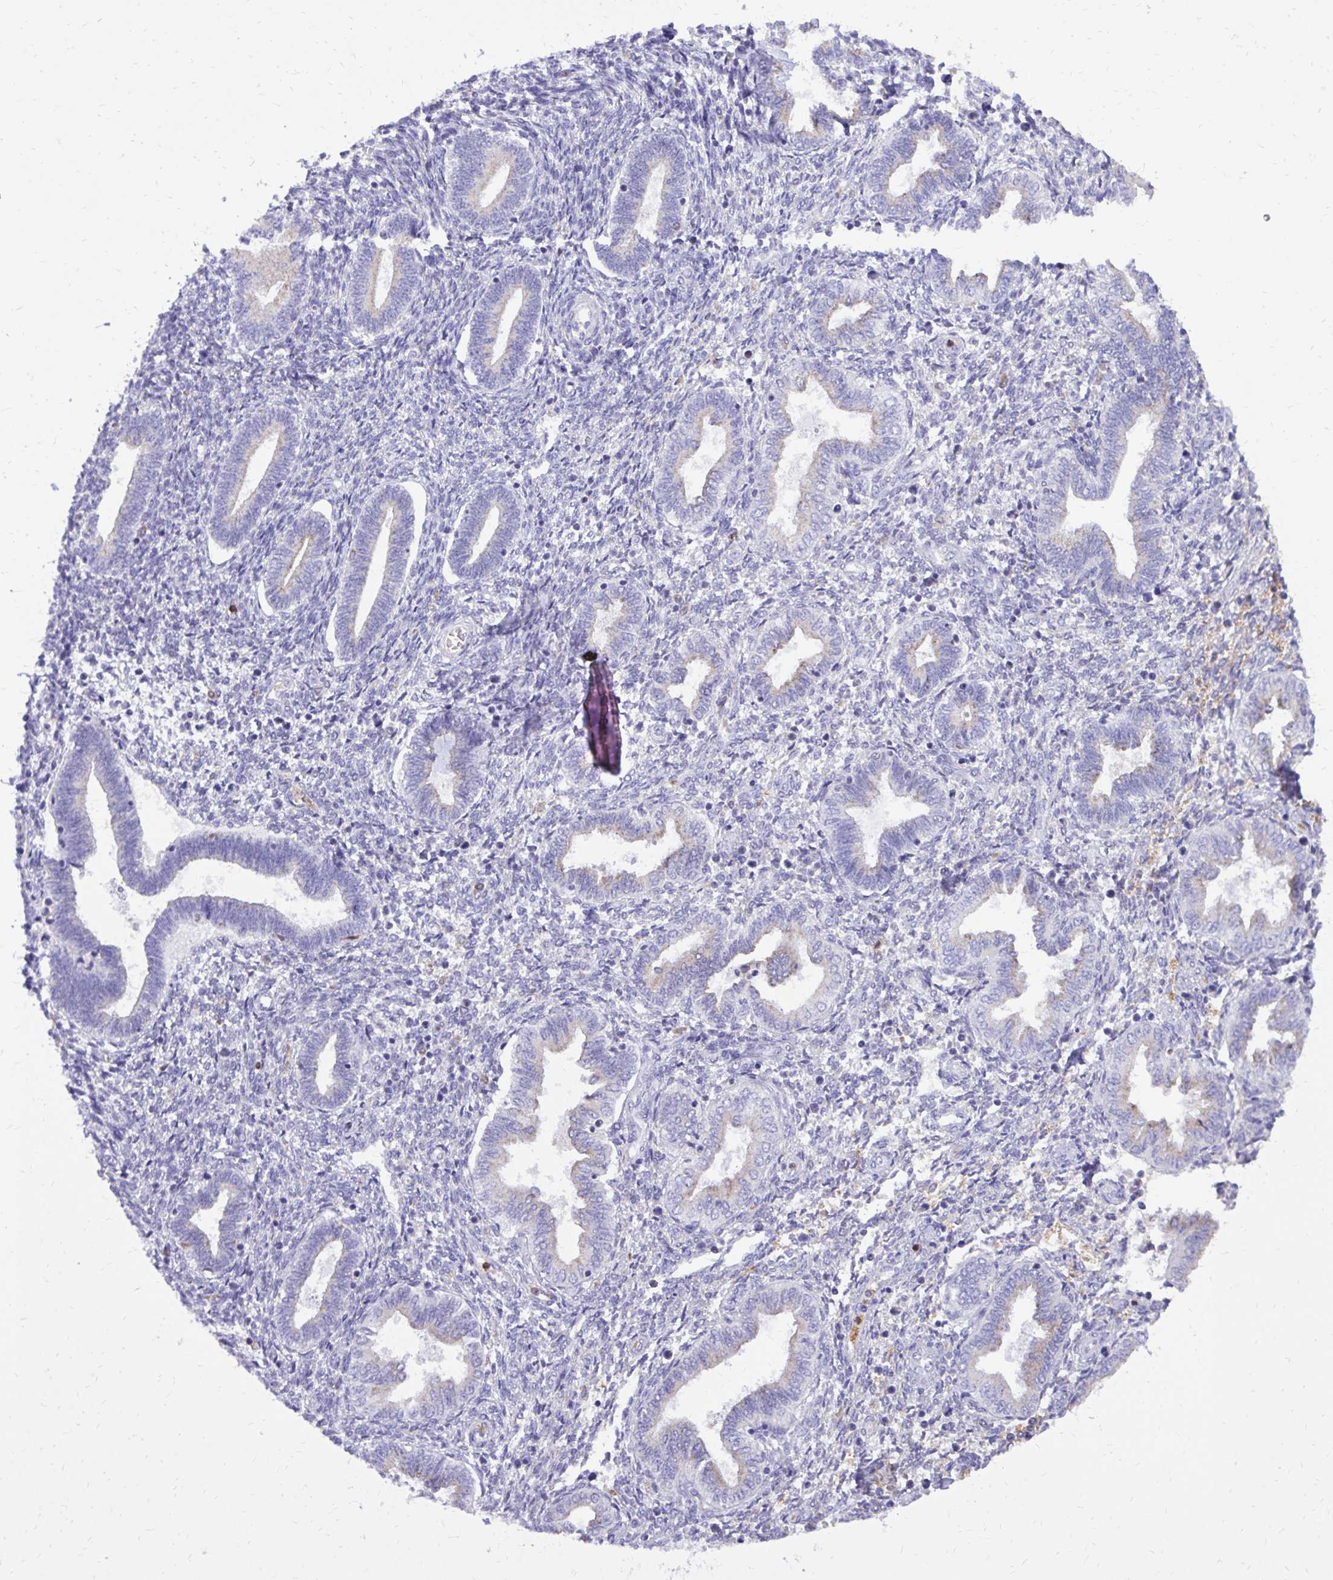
{"staining": {"intensity": "negative", "quantity": "none", "location": "none"}, "tissue": "endometrium", "cell_type": "Cells in endometrial stroma", "image_type": "normal", "snomed": [{"axis": "morphology", "description": "Normal tissue, NOS"}, {"axis": "topography", "description": "Endometrium"}], "caption": "Immunohistochemical staining of benign human endometrium exhibits no significant expression in cells in endometrial stroma.", "gene": "CAT", "patient": {"sex": "female", "age": 42}}